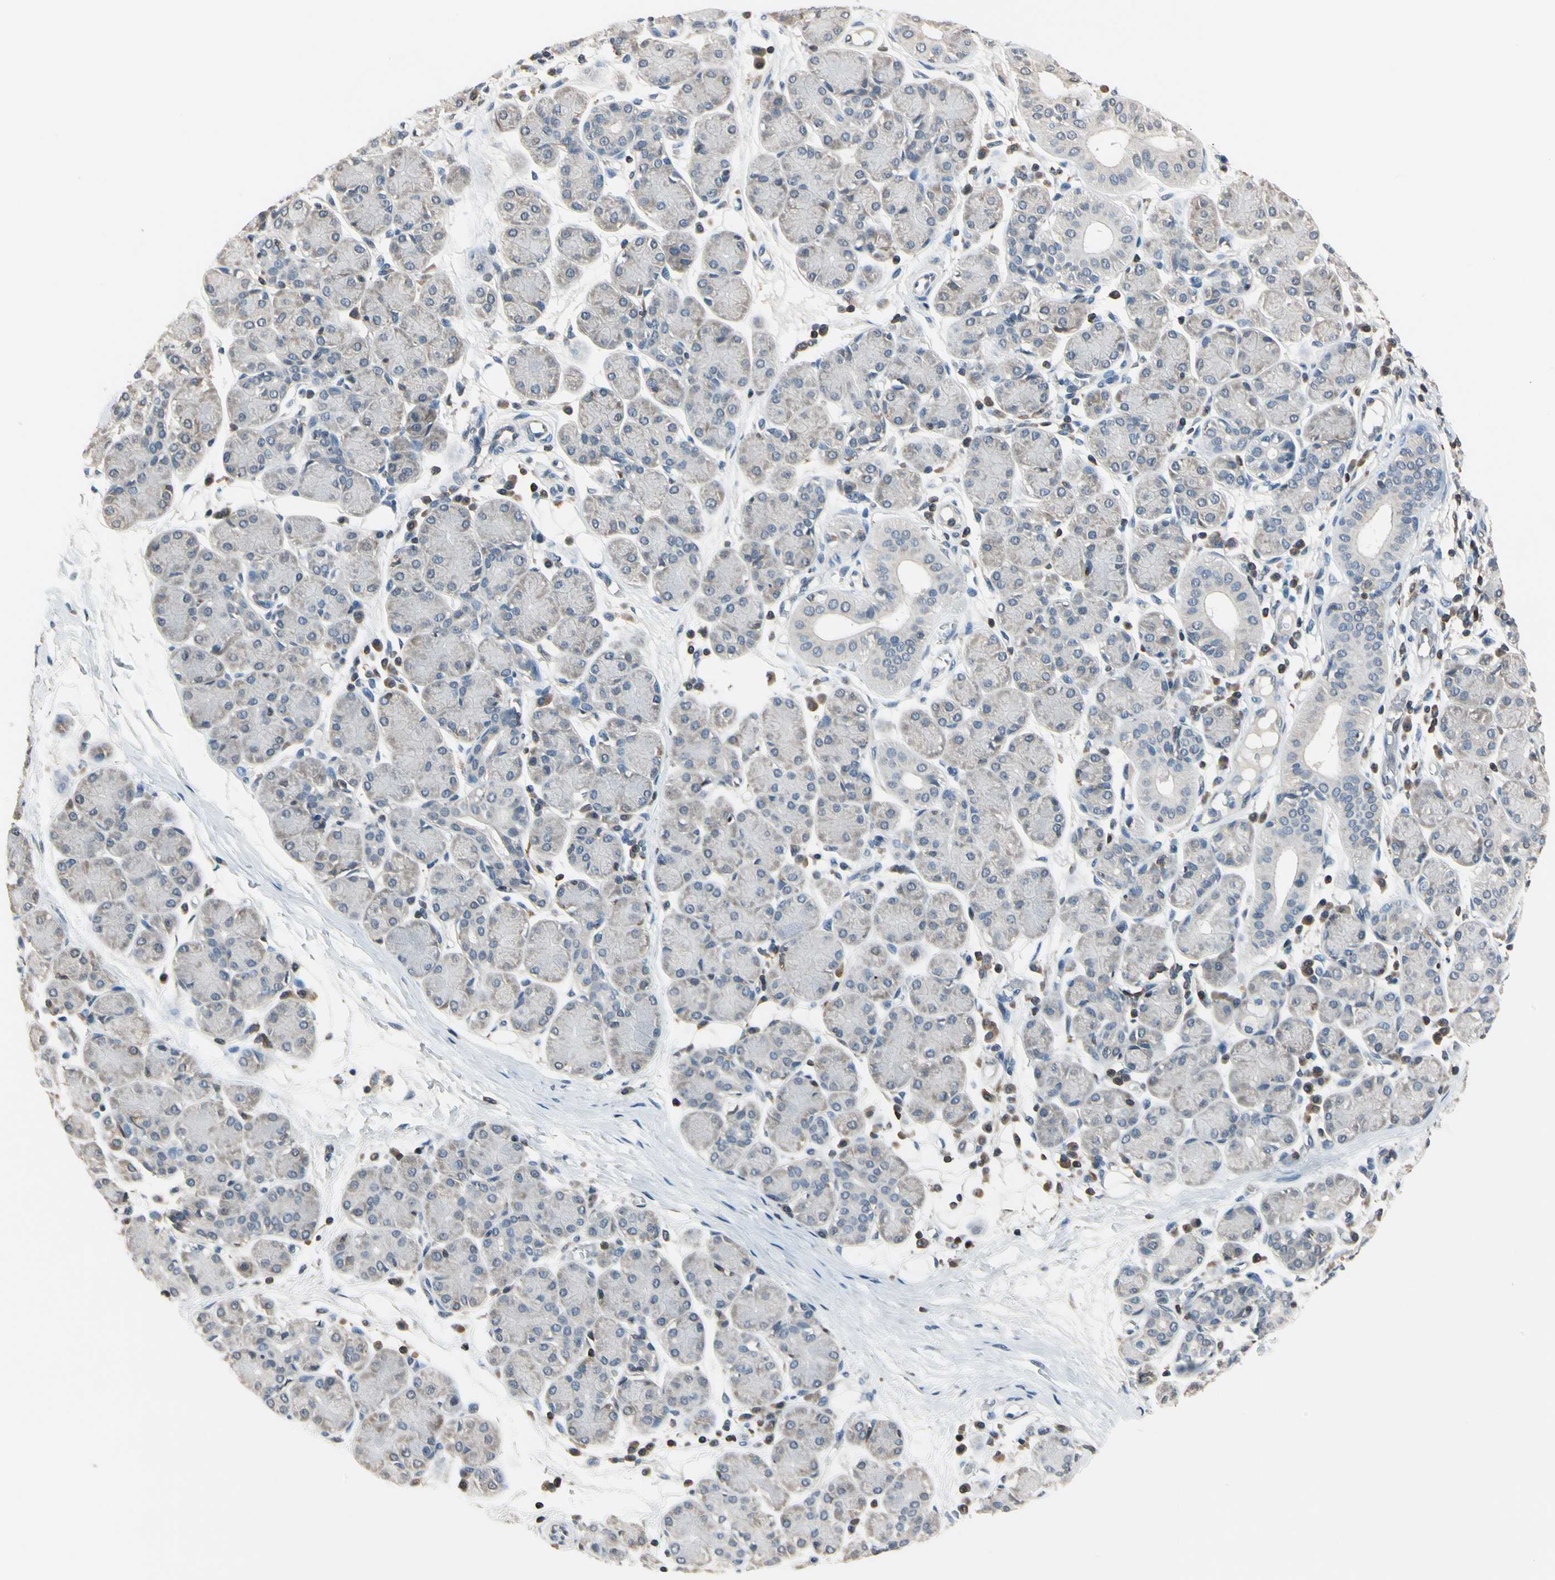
{"staining": {"intensity": "weak", "quantity": "<25%", "location": "cytoplasmic/membranous"}, "tissue": "salivary gland", "cell_type": "Glandular cells", "image_type": "normal", "snomed": [{"axis": "morphology", "description": "Normal tissue, NOS"}, {"axis": "morphology", "description": "Inflammation, NOS"}, {"axis": "topography", "description": "Lymph node"}, {"axis": "topography", "description": "Salivary gland"}], "caption": "Image shows no significant protein positivity in glandular cells of normal salivary gland.", "gene": "NFATC2", "patient": {"sex": "male", "age": 3}}